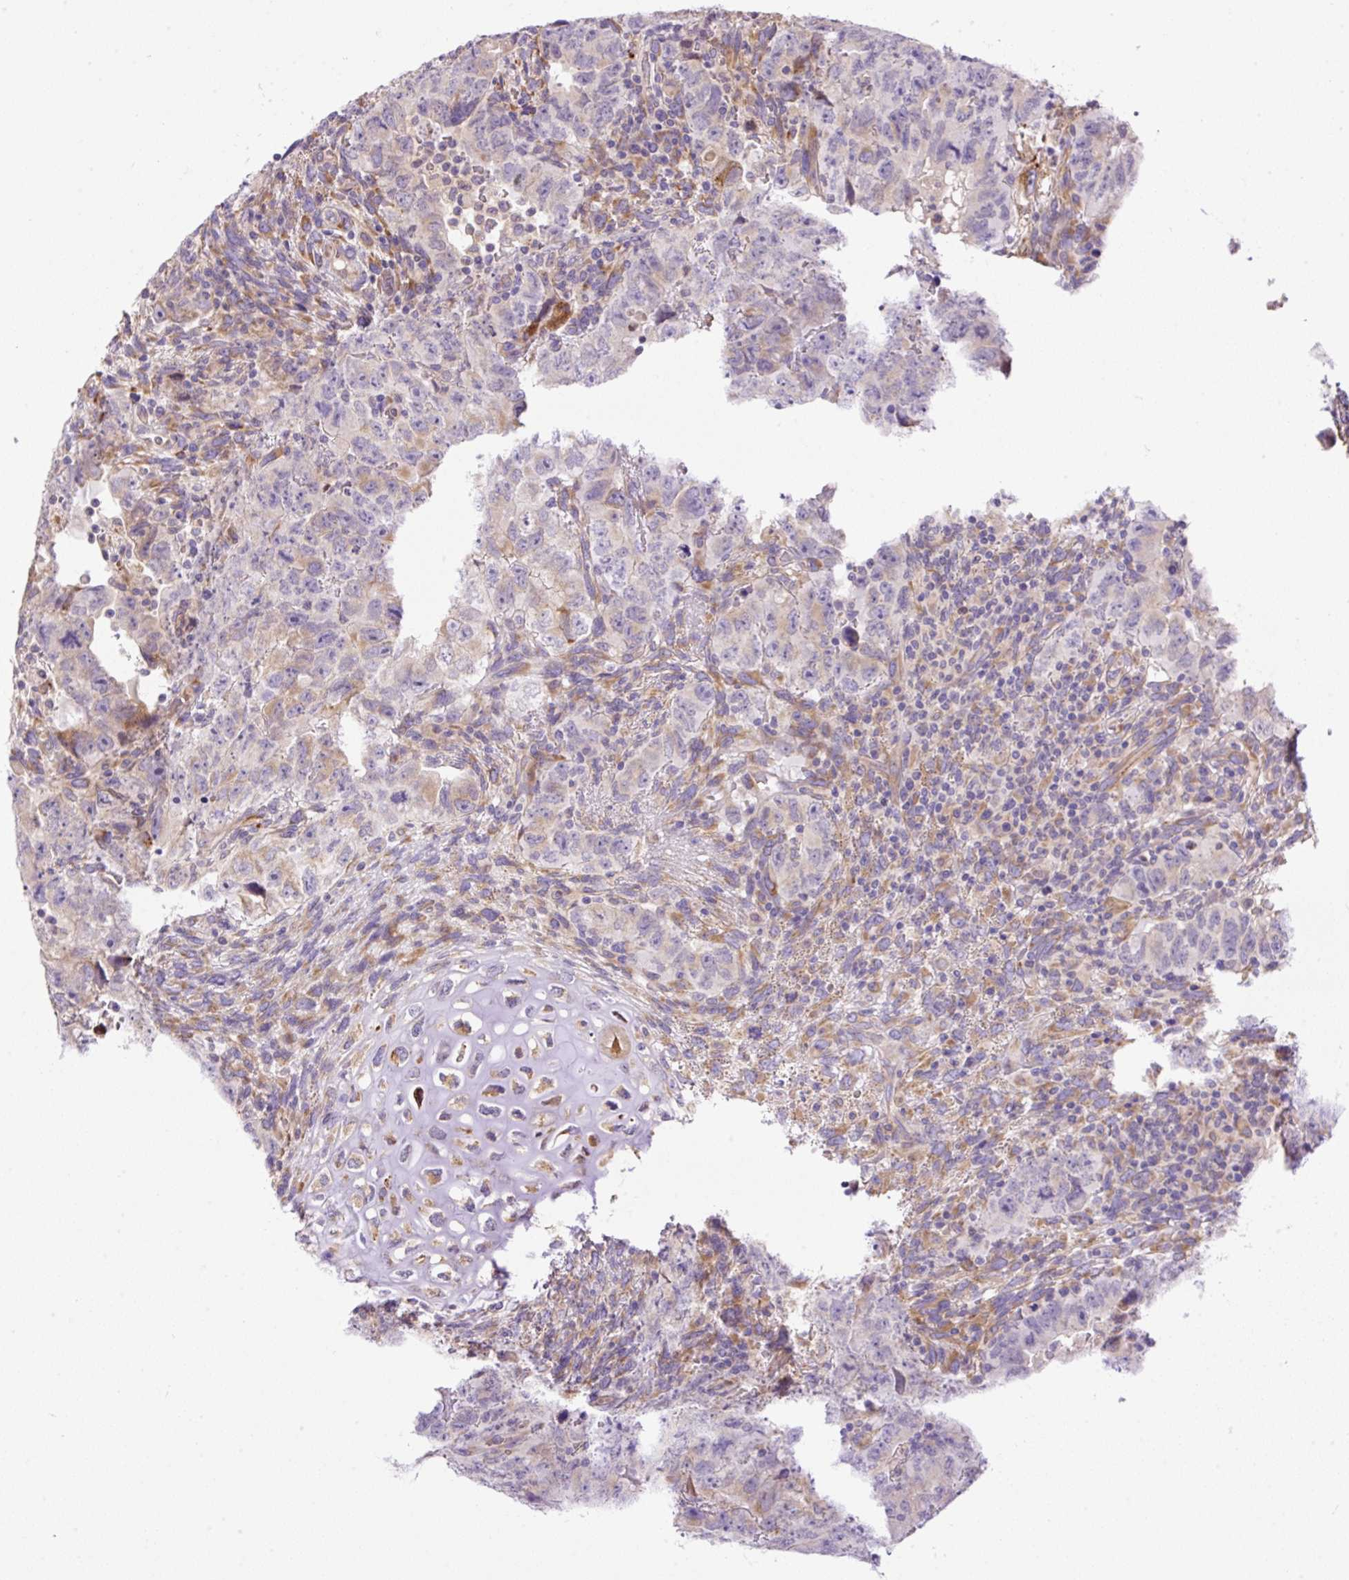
{"staining": {"intensity": "weak", "quantity": "<25%", "location": "cytoplasmic/membranous"}, "tissue": "testis cancer", "cell_type": "Tumor cells", "image_type": "cancer", "snomed": [{"axis": "morphology", "description": "Carcinoma, Embryonal, NOS"}, {"axis": "topography", "description": "Testis"}], "caption": "Immunohistochemical staining of human testis cancer exhibits no significant staining in tumor cells.", "gene": "POFUT1", "patient": {"sex": "male", "age": 24}}